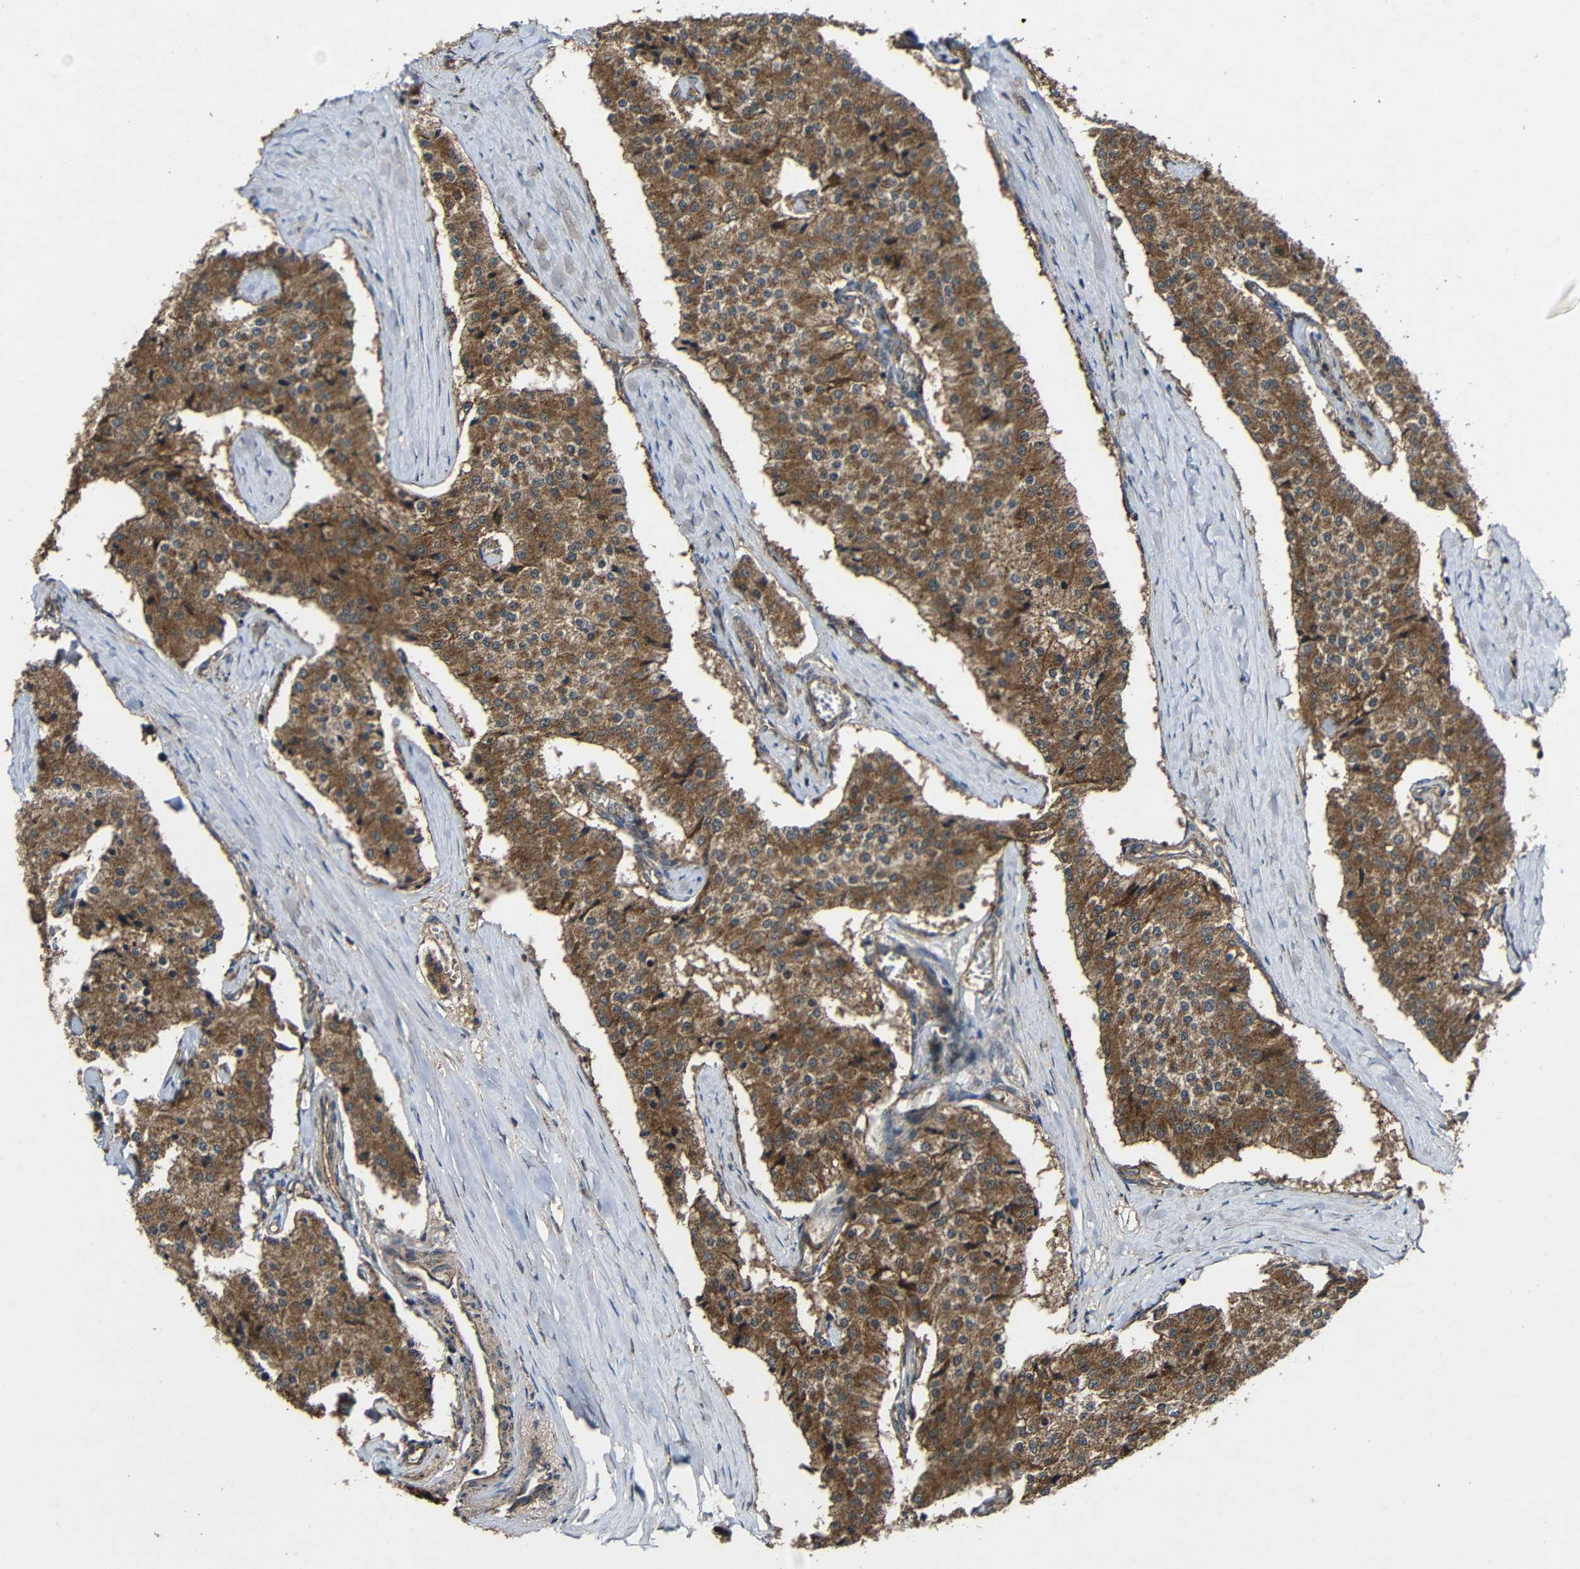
{"staining": {"intensity": "moderate", "quantity": ">75%", "location": "cytoplasmic/membranous"}, "tissue": "carcinoid", "cell_type": "Tumor cells", "image_type": "cancer", "snomed": [{"axis": "morphology", "description": "Carcinoid, malignant, NOS"}, {"axis": "topography", "description": "Colon"}], "caption": "Protein expression analysis of carcinoid reveals moderate cytoplasmic/membranous positivity in about >75% of tumor cells. (Stains: DAB (3,3'-diaminobenzidine) in brown, nuclei in blue, Microscopy: brightfield microscopy at high magnification).", "gene": "C1GALT1", "patient": {"sex": "female", "age": 52}}